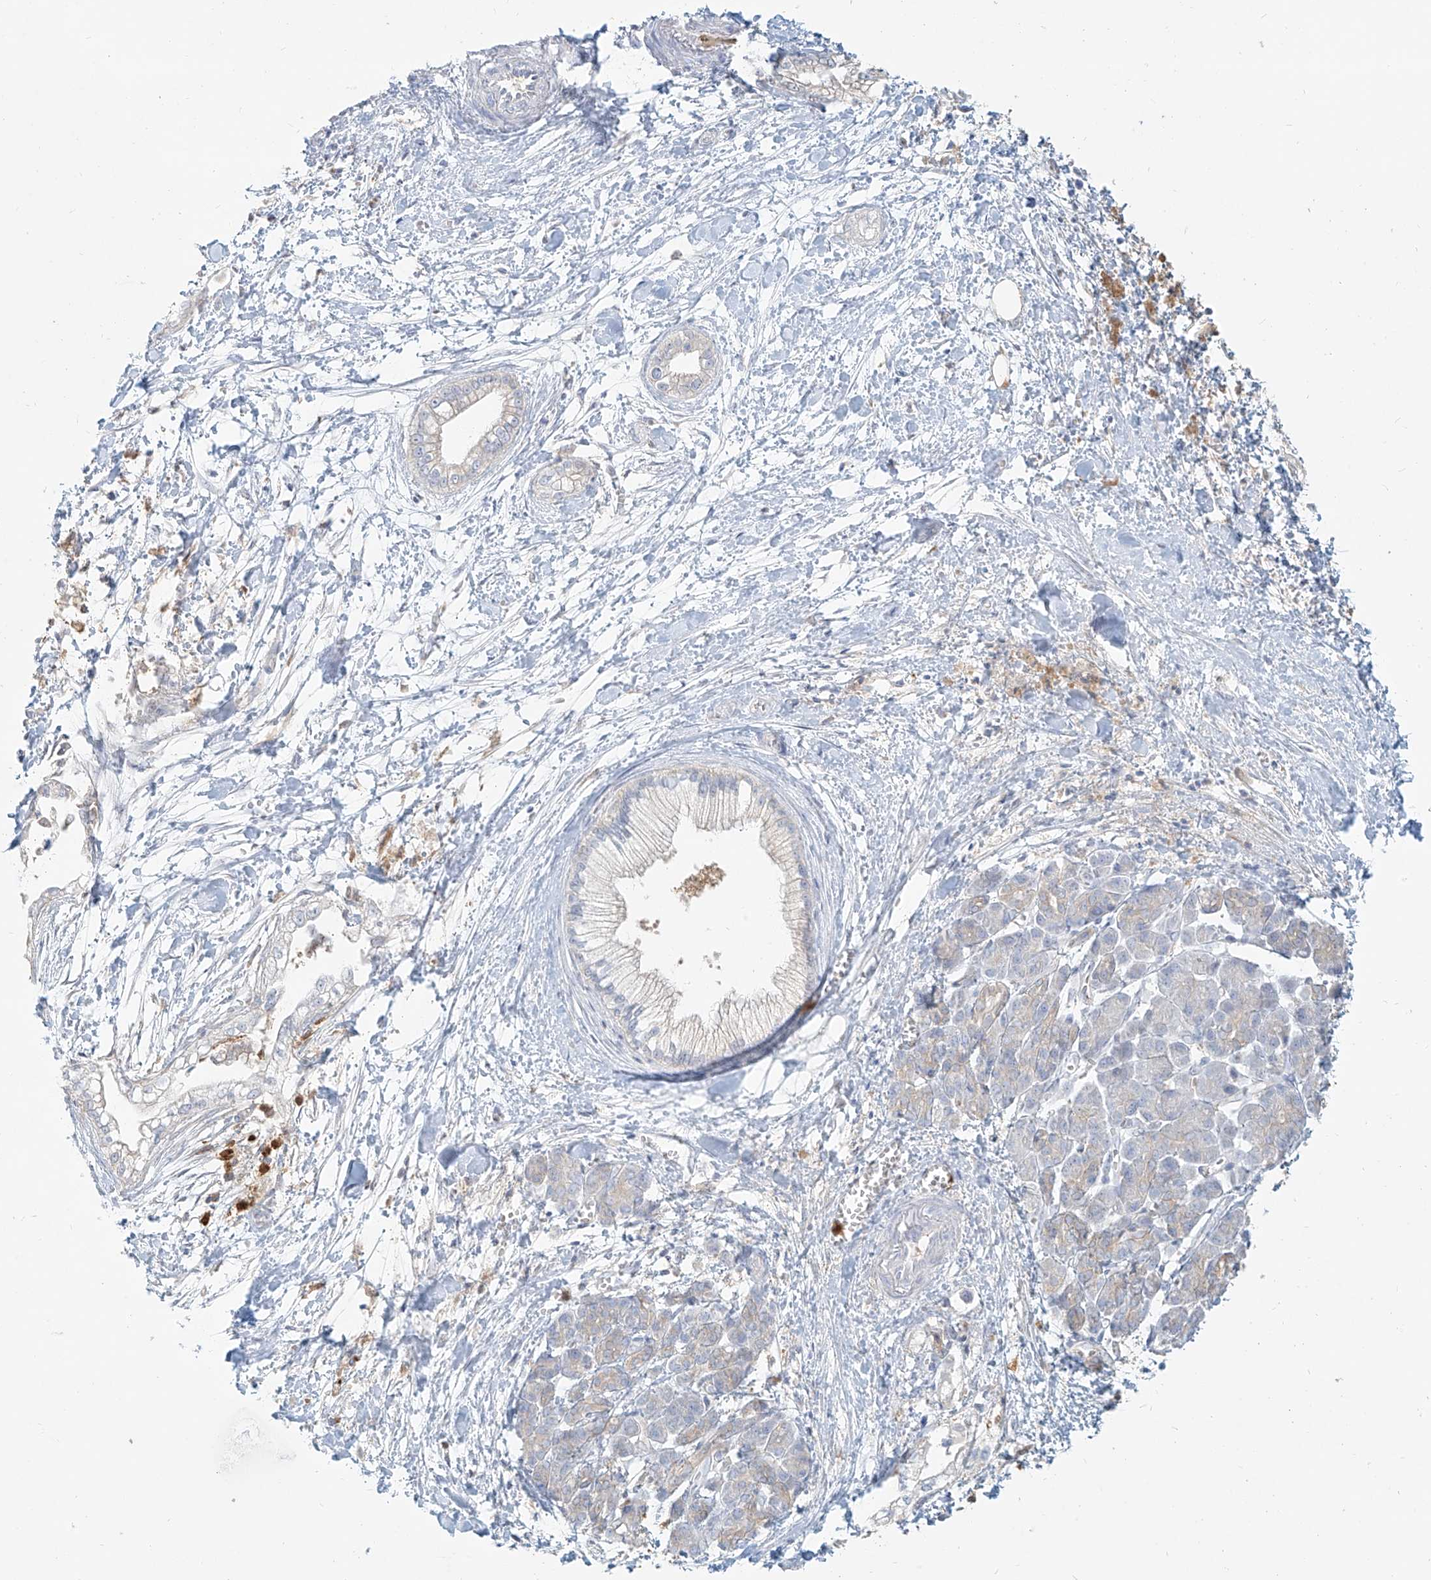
{"staining": {"intensity": "negative", "quantity": "none", "location": "none"}, "tissue": "pancreatic cancer", "cell_type": "Tumor cells", "image_type": "cancer", "snomed": [{"axis": "morphology", "description": "Adenocarcinoma, NOS"}, {"axis": "topography", "description": "Pancreas"}], "caption": "A micrograph of human pancreatic cancer is negative for staining in tumor cells.", "gene": "PGD", "patient": {"sex": "male", "age": 68}}